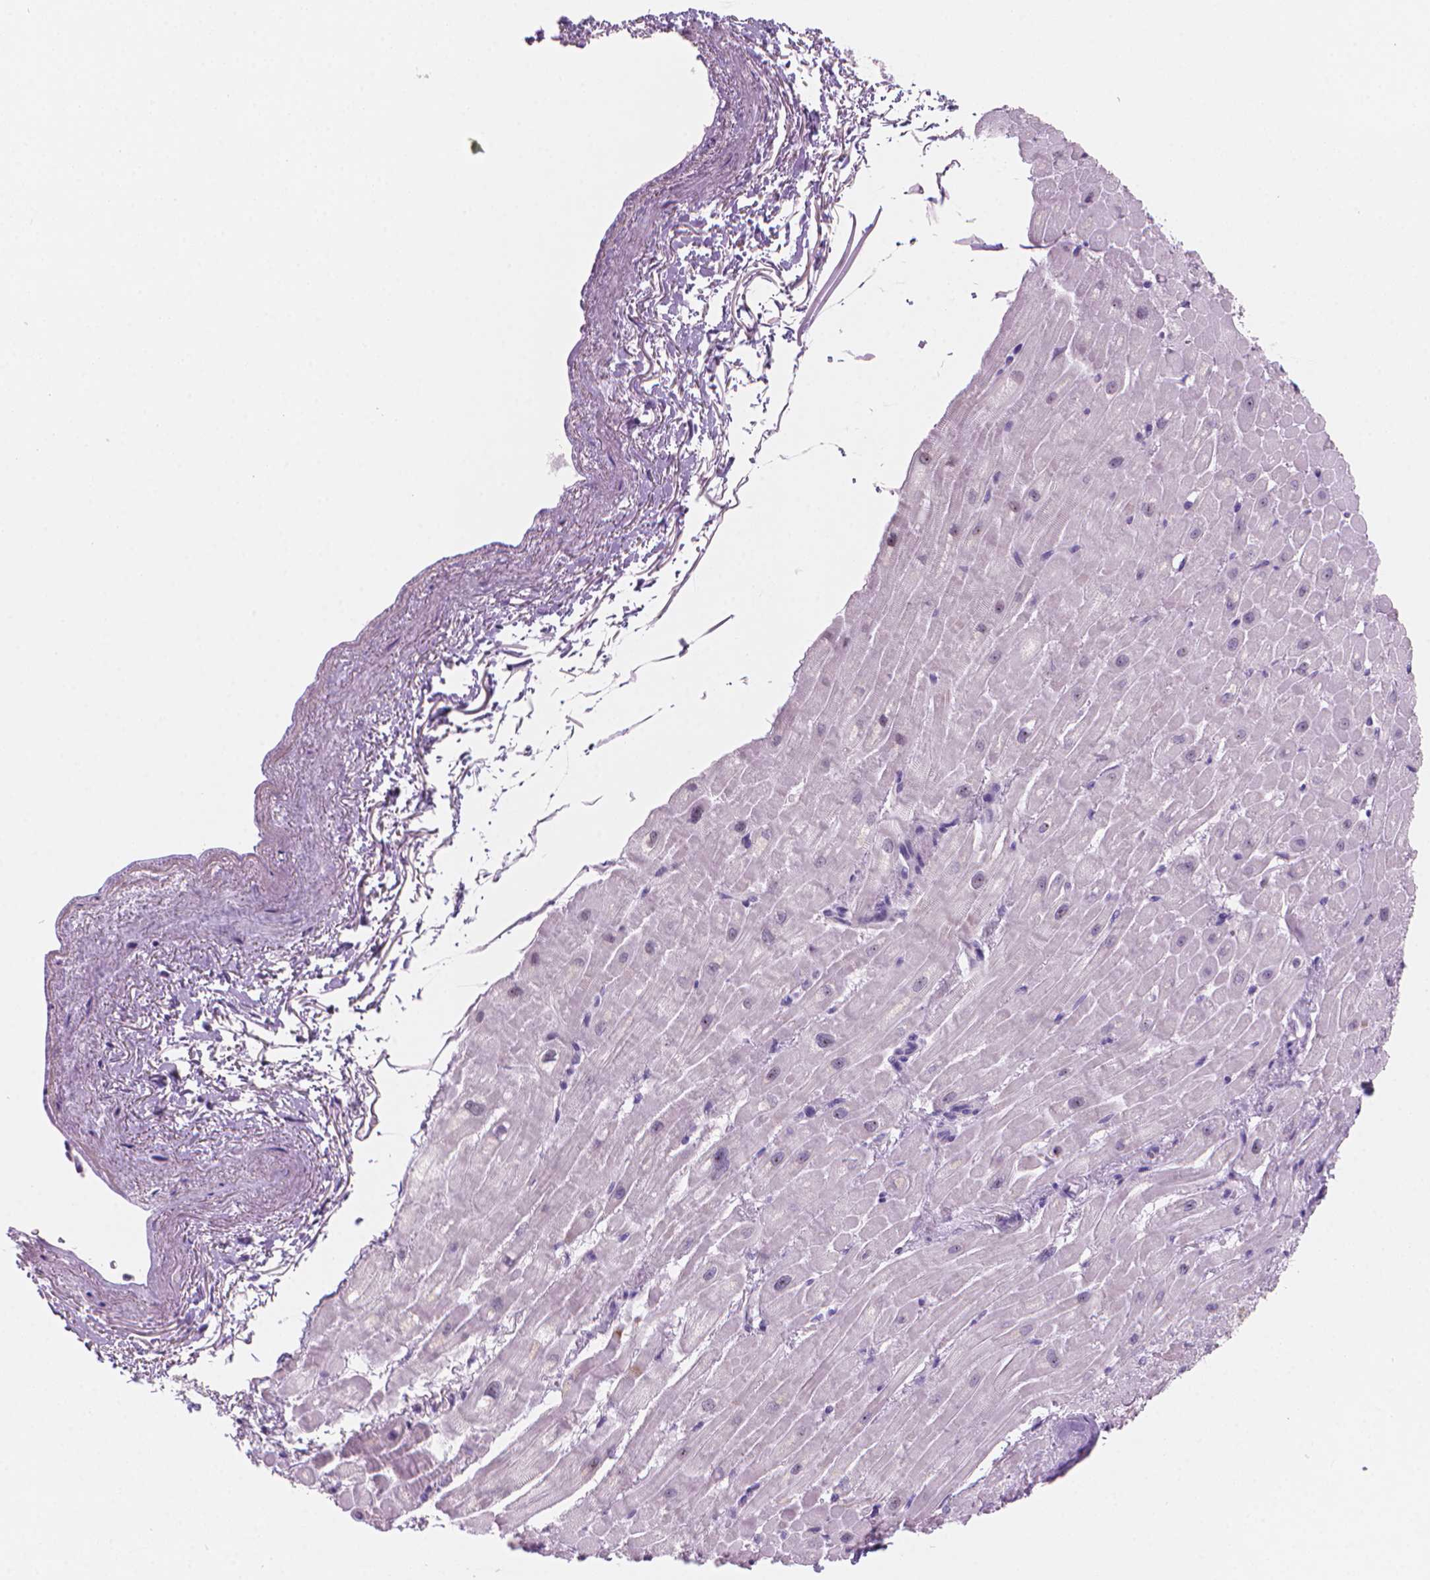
{"staining": {"intensity": "negative", "quantity": "none", "location": "none"}, "tissue": "heart muscle", "cell_type": "Cardiomyocytes", "image_type": "normal", "snomed": [{"axis": "morphology", "description": "Normal tissue, NOS"}, {"axis": "topography", "description": "Heart"}], "caption": "This histopathology image is of benign heart muscle stained with IHC to label a protein in brown with the nuclei are counter-stained blue. There is no staining in cardiomyocytes. Brightfield microscopy of immunohistochemistry stained with DAB (3,3'-diaminobenzidine) (brown) and hematoxylin (blue), captured at high magnification.", "gene": "ENSG00000187186", "patient": {"sex": "male", "age": 62}}